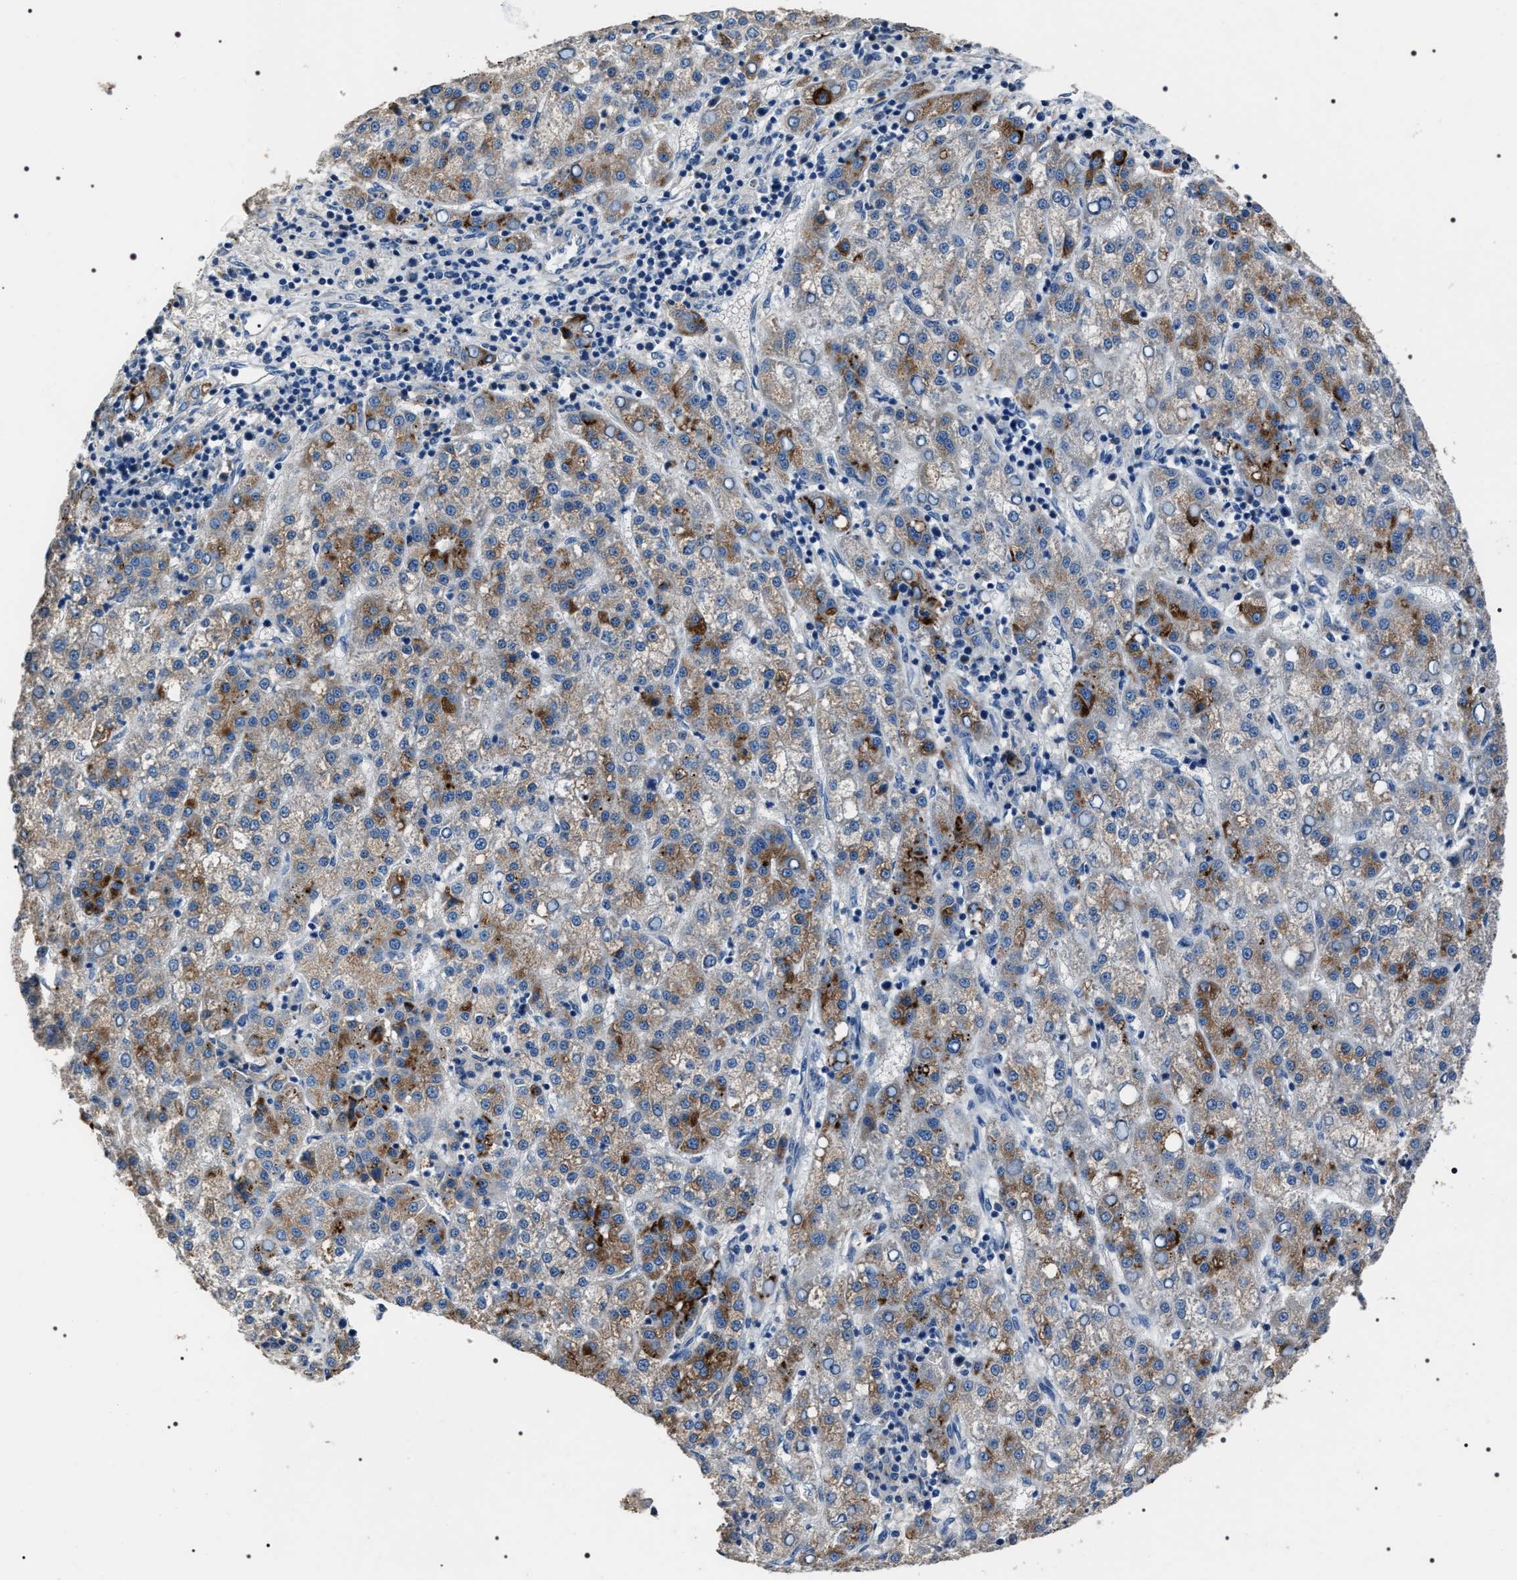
{"staining": {"intensity": "moderate", "quantity": ">75%", "location": "cytoplasmic/membranous"}, "tissue": "liver cancer", "cell_type": "Tumor cells", "image_type": "cancer", "snomed": [{"axis": "morphology", "description": "Carcinoma, Hepatocellular, NOS"}, {"axis": "topography", "description": "Liver"}], "caption": "An IHC histopathology image of tumor tissue is shown. Protein staining in brown highlights moderate cytoplasmic/membranous positivity in liver hepatocellular carcinoma within tumor cells. Using DAB (3,3'-diaminobenzidine) (brown) and hematoxylin (blue) stains, captured at high magnification using brightfield microscopy.", "gene": "TRIM54", "patient": {"sex": "female", "age": 58}}